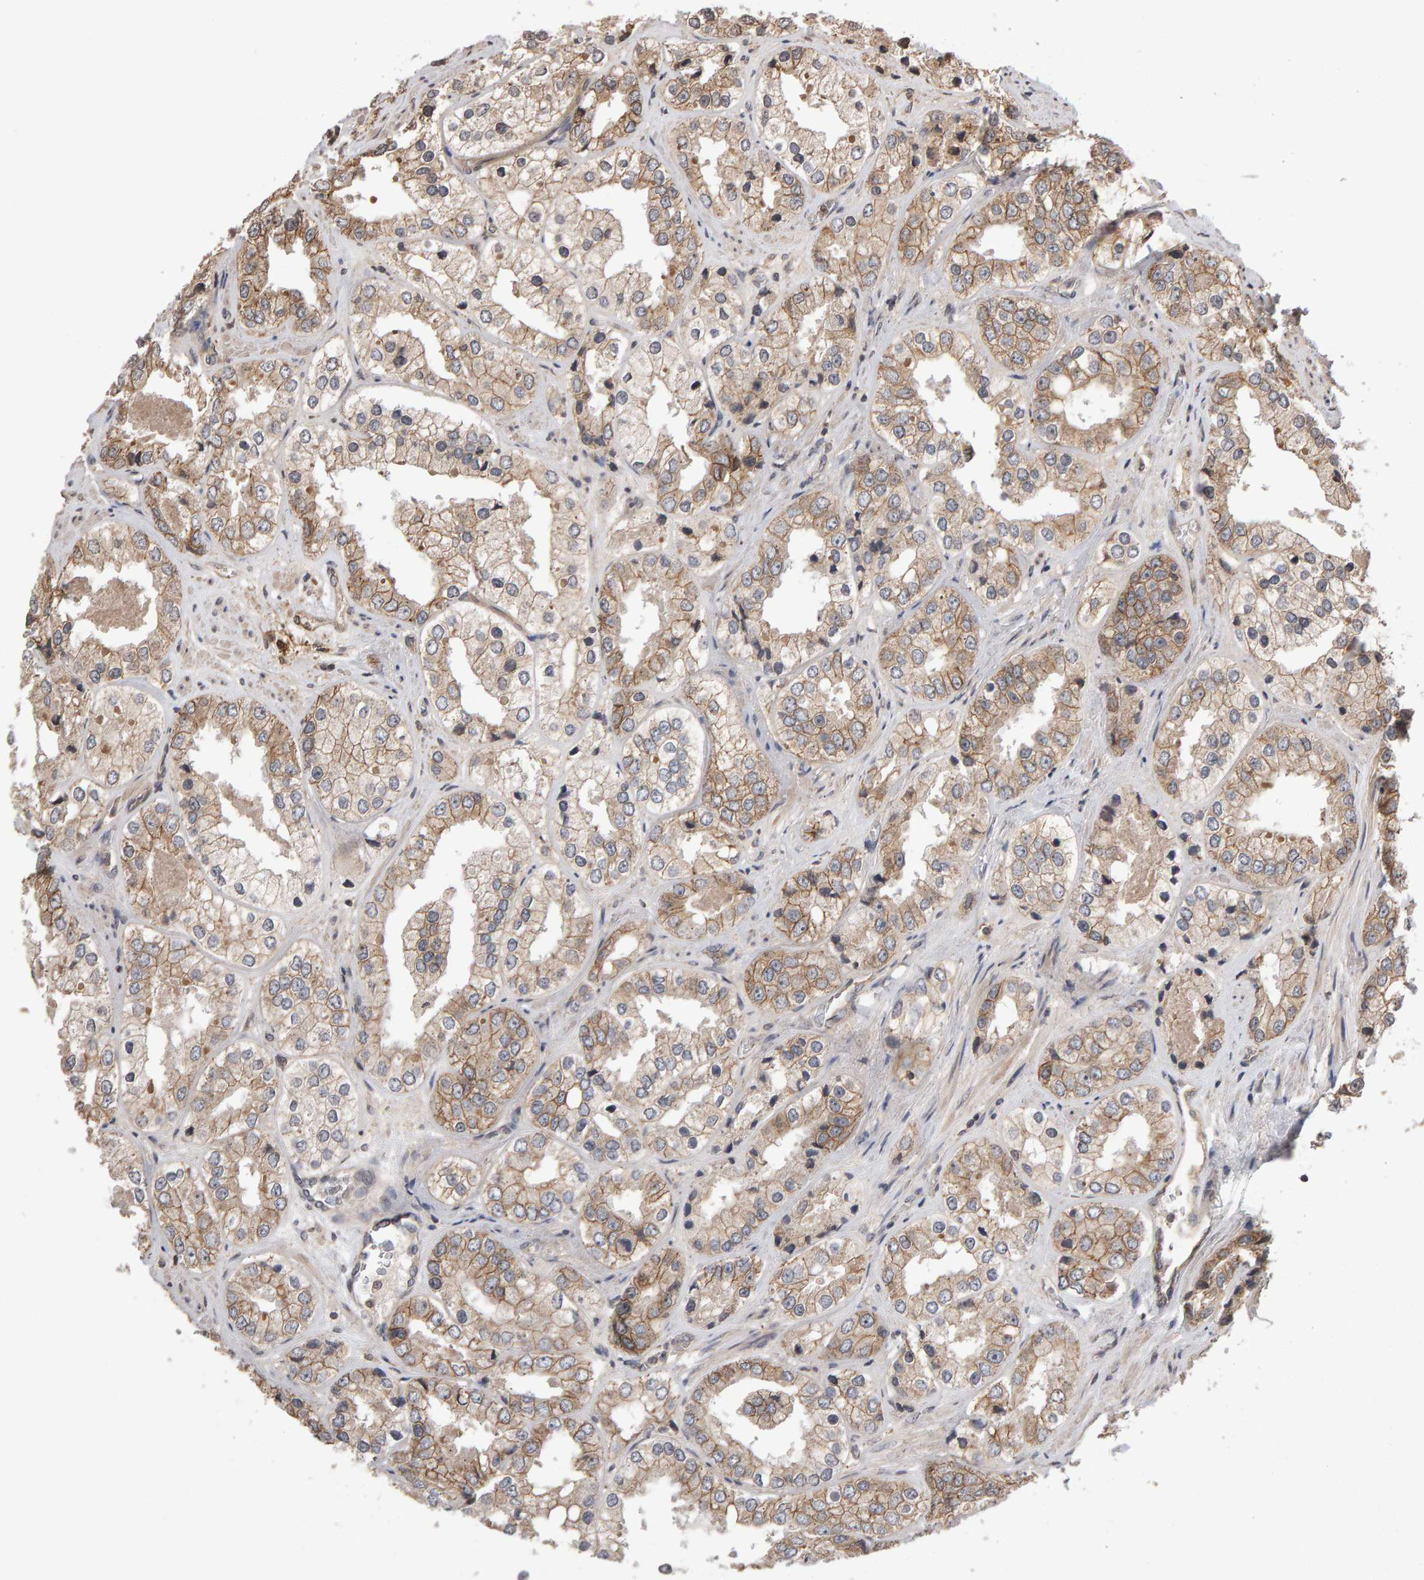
{"staining": {"intensity": "moderate", "quantity": ">75%", "location": "cytoplasmic/membranous"}, "tissue": "prostate cancer", "cell_type": "Tumor cells", "image_type": "cancer", "snomed": [{"axis": "morphology", "description": "Adenocarcinoma, High grade"}, {"axis": "topography", "description": "Prostate"}], "caption": "Immunohistochemistry staining of prostate high-grade adenocarcinoma, which reveals medium levels of moderate cytoplasmic/membranous positivity in approximately >75% of tumor cells indicating moderate cytoplasmic/membranous protein staining. The staining was performed using DAB (brown) for protein detection and nuclei were counterstained in hematoxylin (blue).", "gene": "SCRIB", "patient": {"sex": "male", "age": 61}}